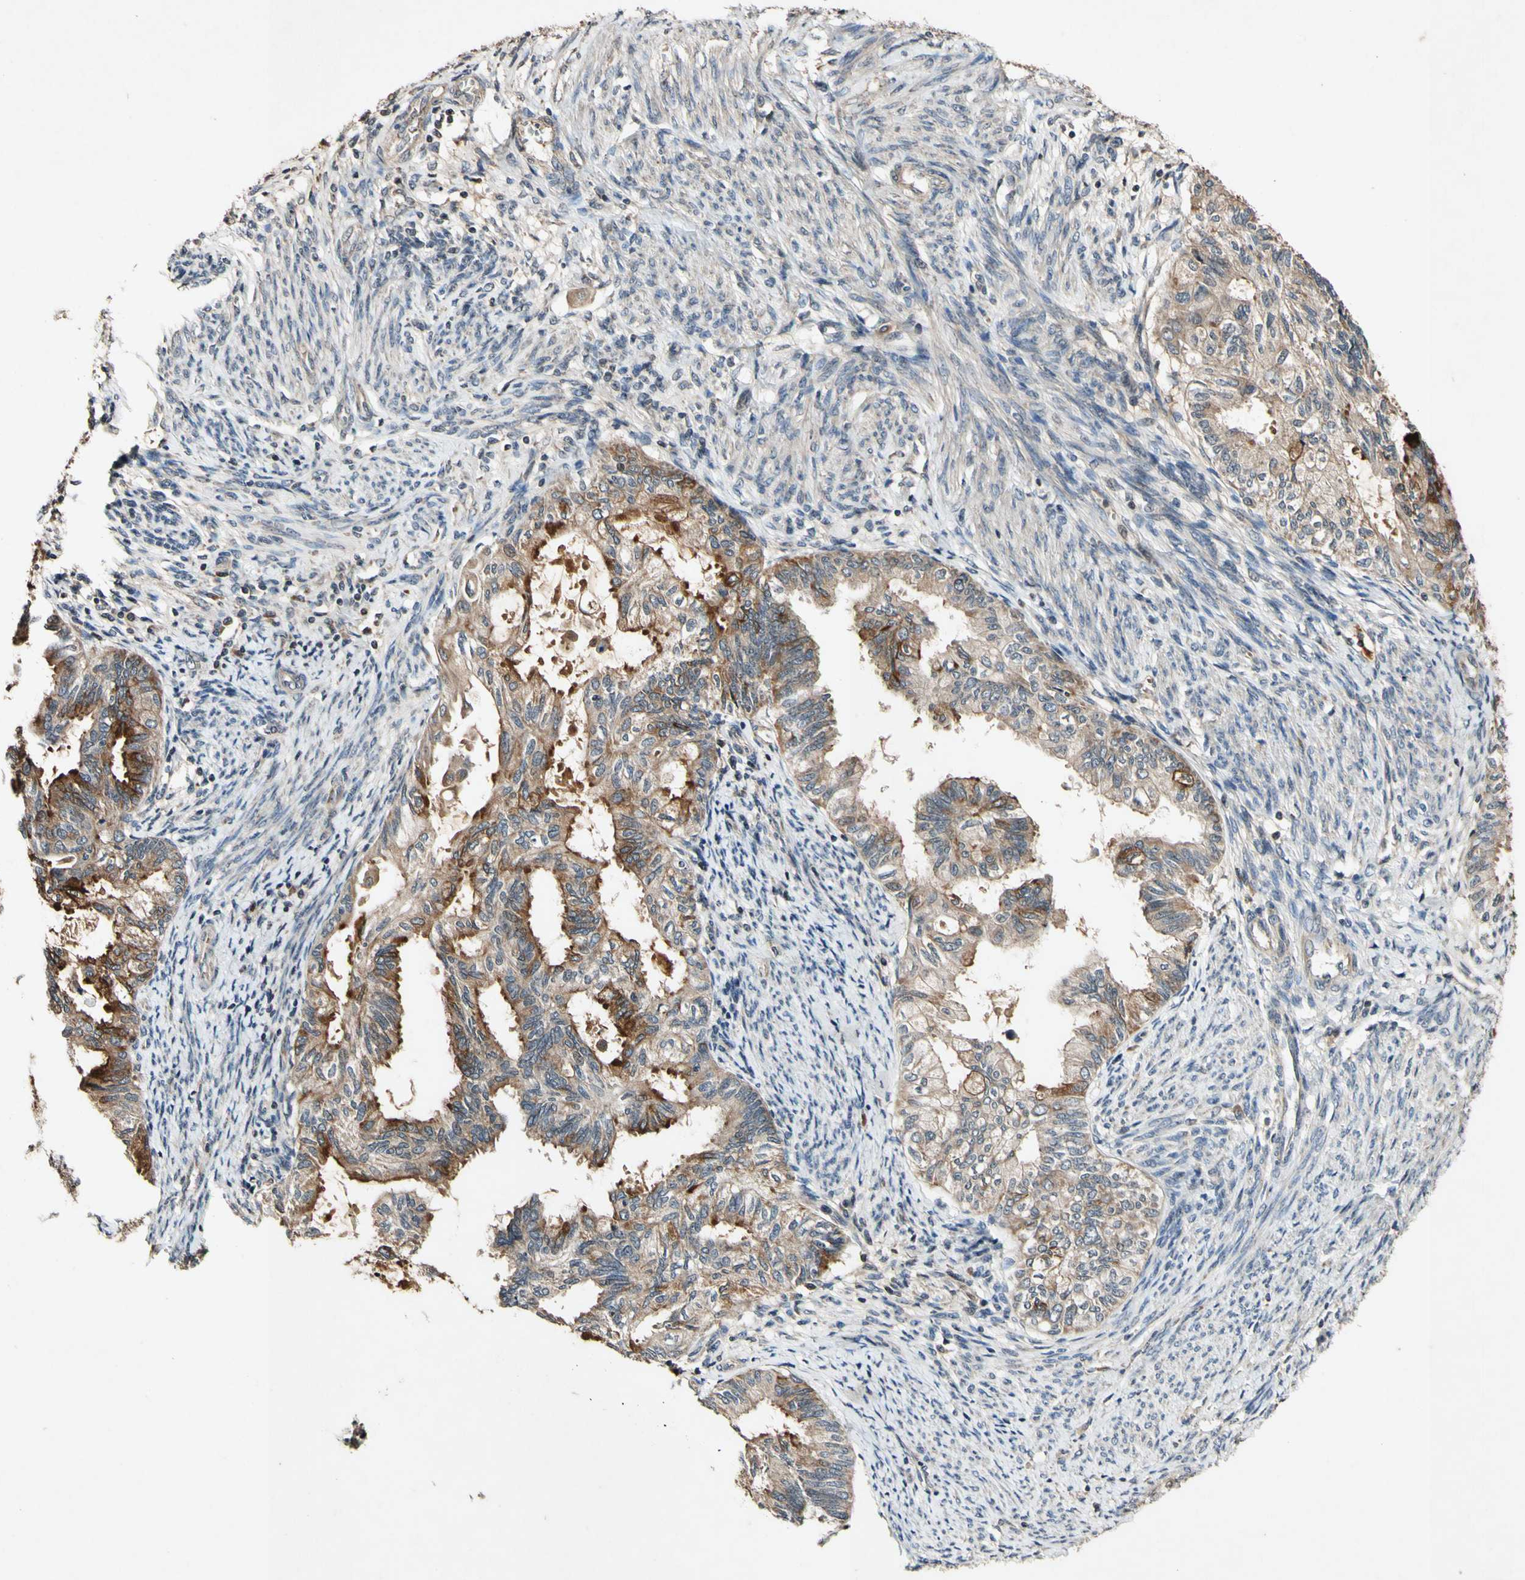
{"staining": {"intensity": "moderate", "quantity": ">75%", "location": "cytoplasmic/membranous"}, "tissue": "cervical cancer", "cell_type": "Tumor cells", "image_type": "cancer", "snomed": [{"axis": "morphology", "description": "Normal tissue, NOS"}, {"axis": "morphology", "description": "Adenocarcinoma, NOS"}, {"axis": "topography", "description": "Cervix"}, {"axis": "topography", "description": "Endometrium"}], "caption": "Protein staining reveals moderate cytoplasmic/membranous expression in about >75% of tumor cells in cervical cancer. Immunohistochemistry stains the protein in brown and the nuclei are stained blue.", "gene": "PLAT", "patient": {"sex": "female", "age": 86}}